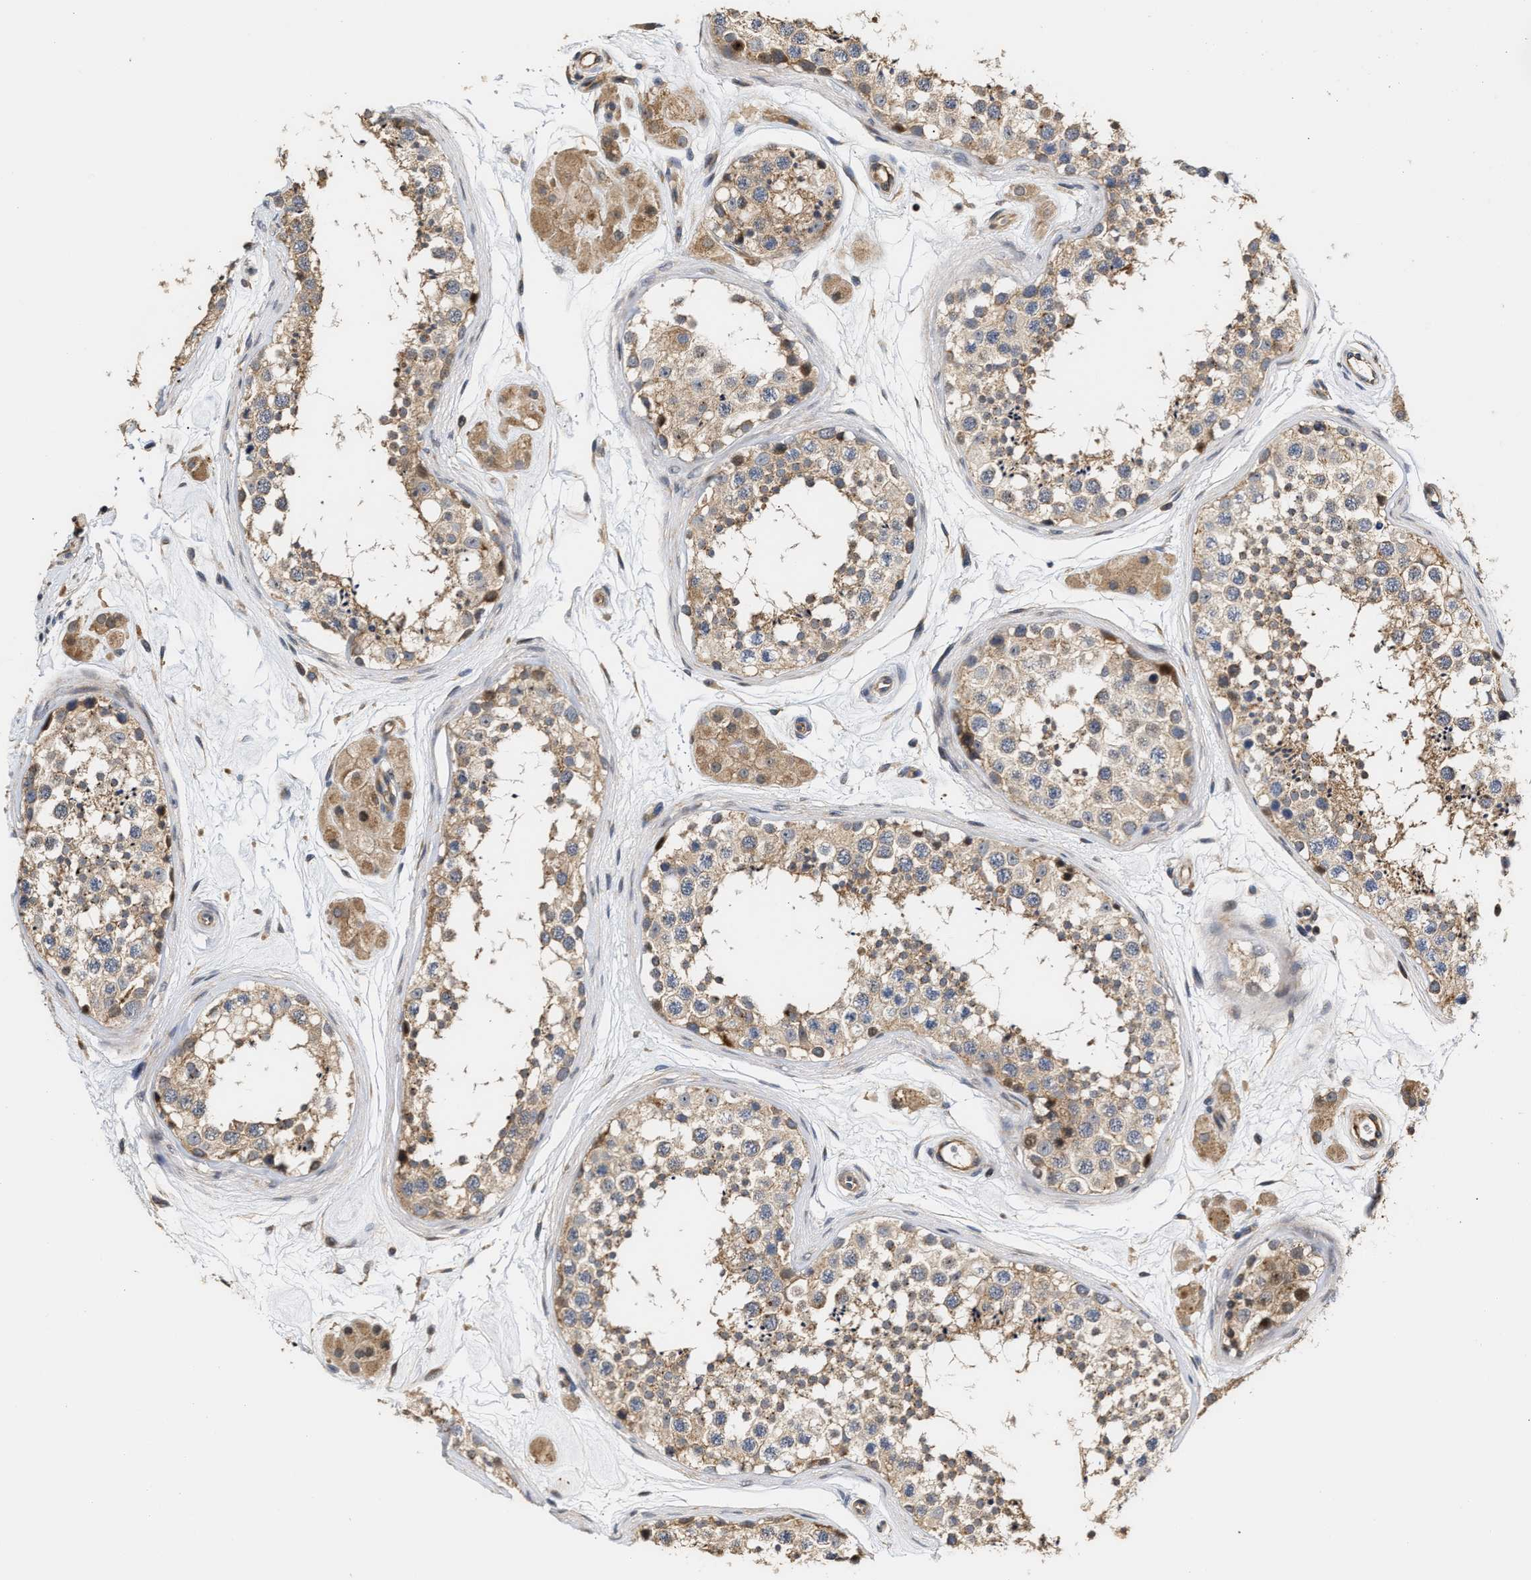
{"staining": {"intensity": "weak", "quantity": ">75%", "location": "cytoplasmic/membranous"}, "tissue": "testis", "cell_type": "Cells in seminiferous ducts", "image_type": "normal", "snomed": [{"axis": "morphology", "description": "Normal tissue, NOS"}, {"axis": "topography", "description": "Testis"}], "caption": "This photomicrograph reveals immunohistochemistry (IHC) staining of unremarkable testis, with low weak cytoplasmic/membranous positivity in about >75% of cells in seminiferous ducts.", "gene": "CLIP2", "patient": {"sex": "male", "age": 56}}